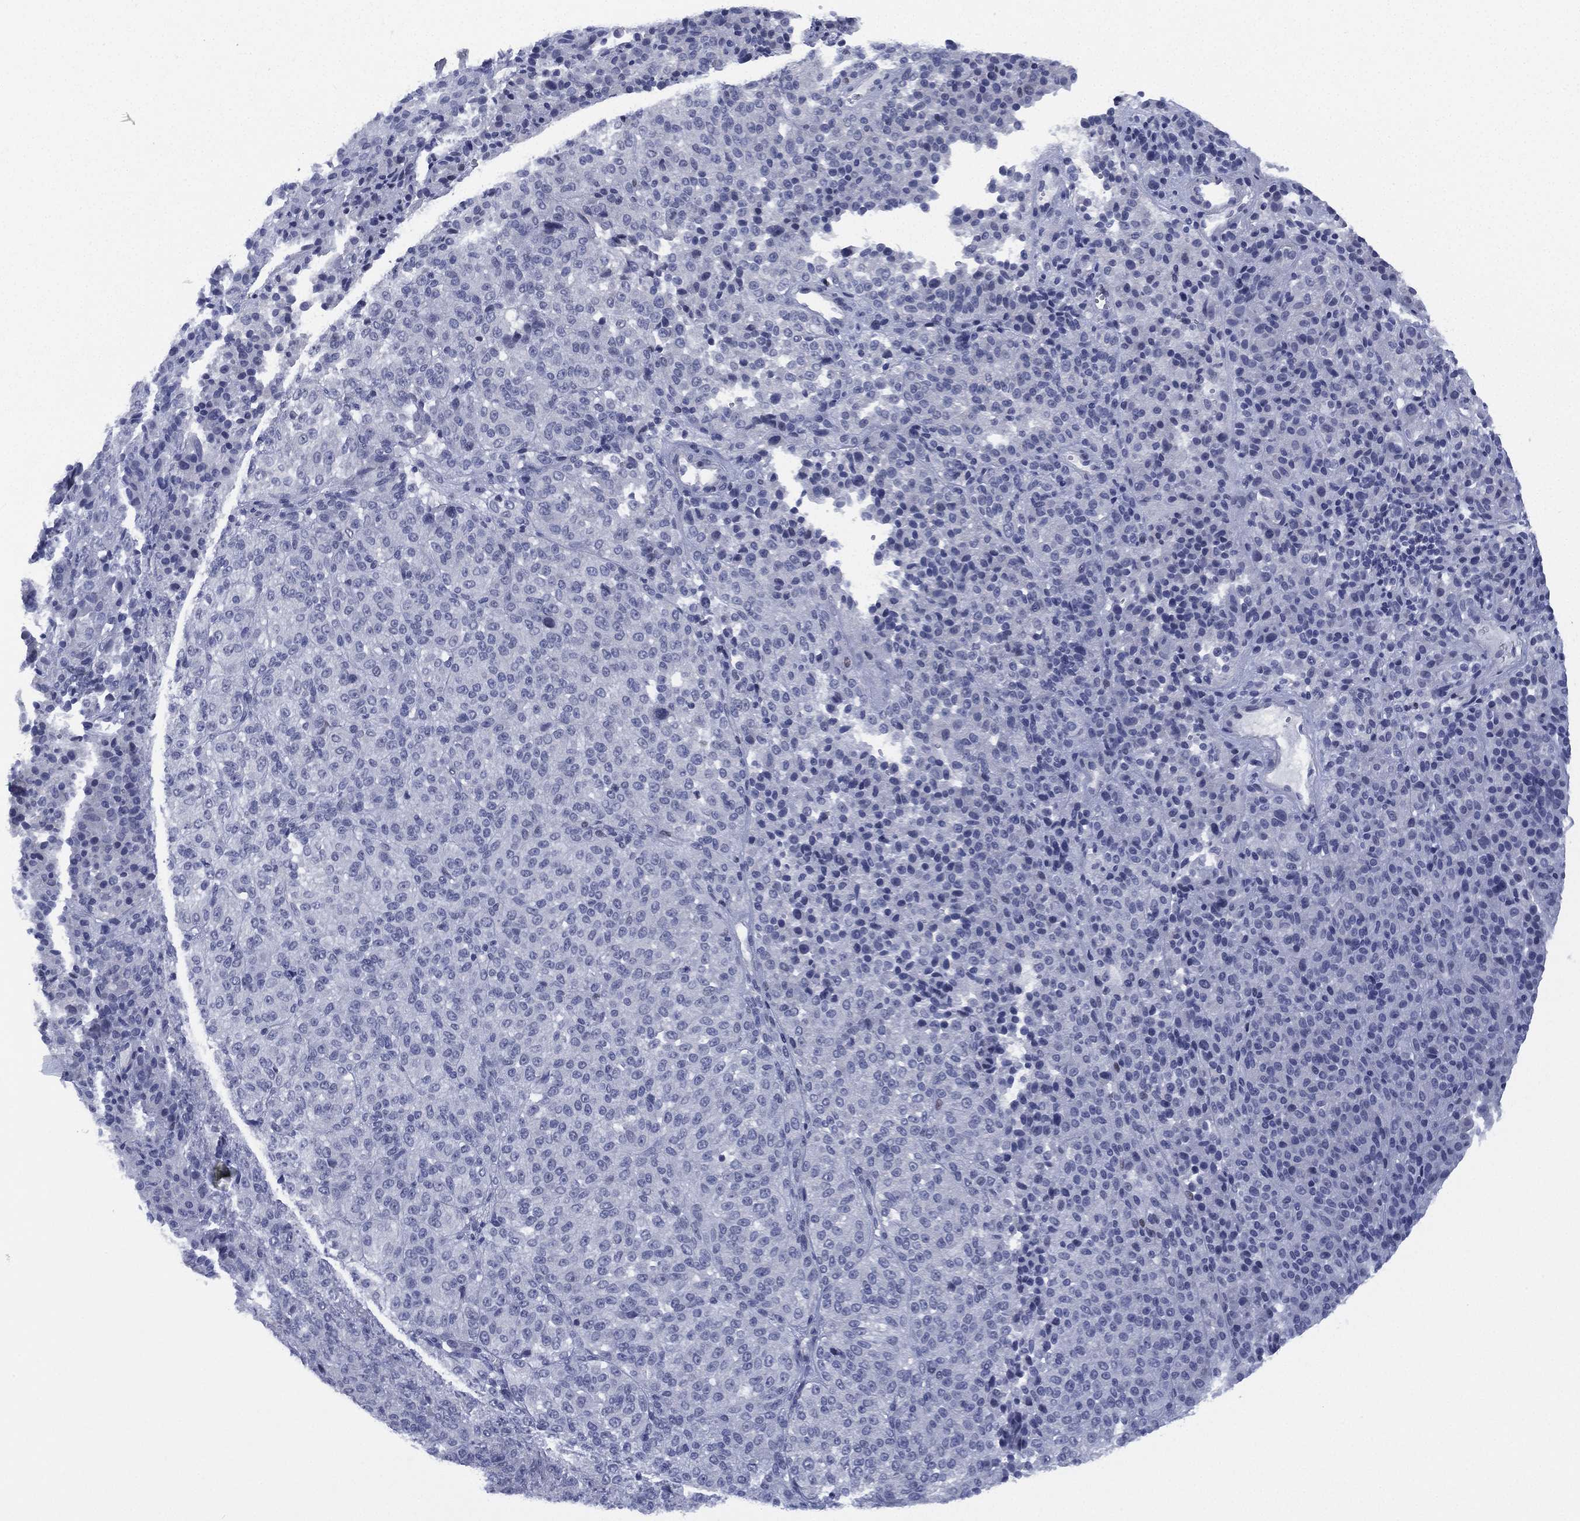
{"staining": {"intensity": "negative", "quantity": "none", "location": "none"}, "tissue": "melanoma", "cell_type": "Tumor cells", "image_type": "cancer", "snomed": [{"axis": "morphology", "description": "Malignant melanoma, Metastatic site"}, {"axis": "topography", "description": "Brain"}], "caption": "This is an immunohistochemistry micrograph of human malignant melanoma (metastatic site). There is no staining in tumor cells.", "gene": "ZNF711", "patient": {"sex": "female", "age": 56}}